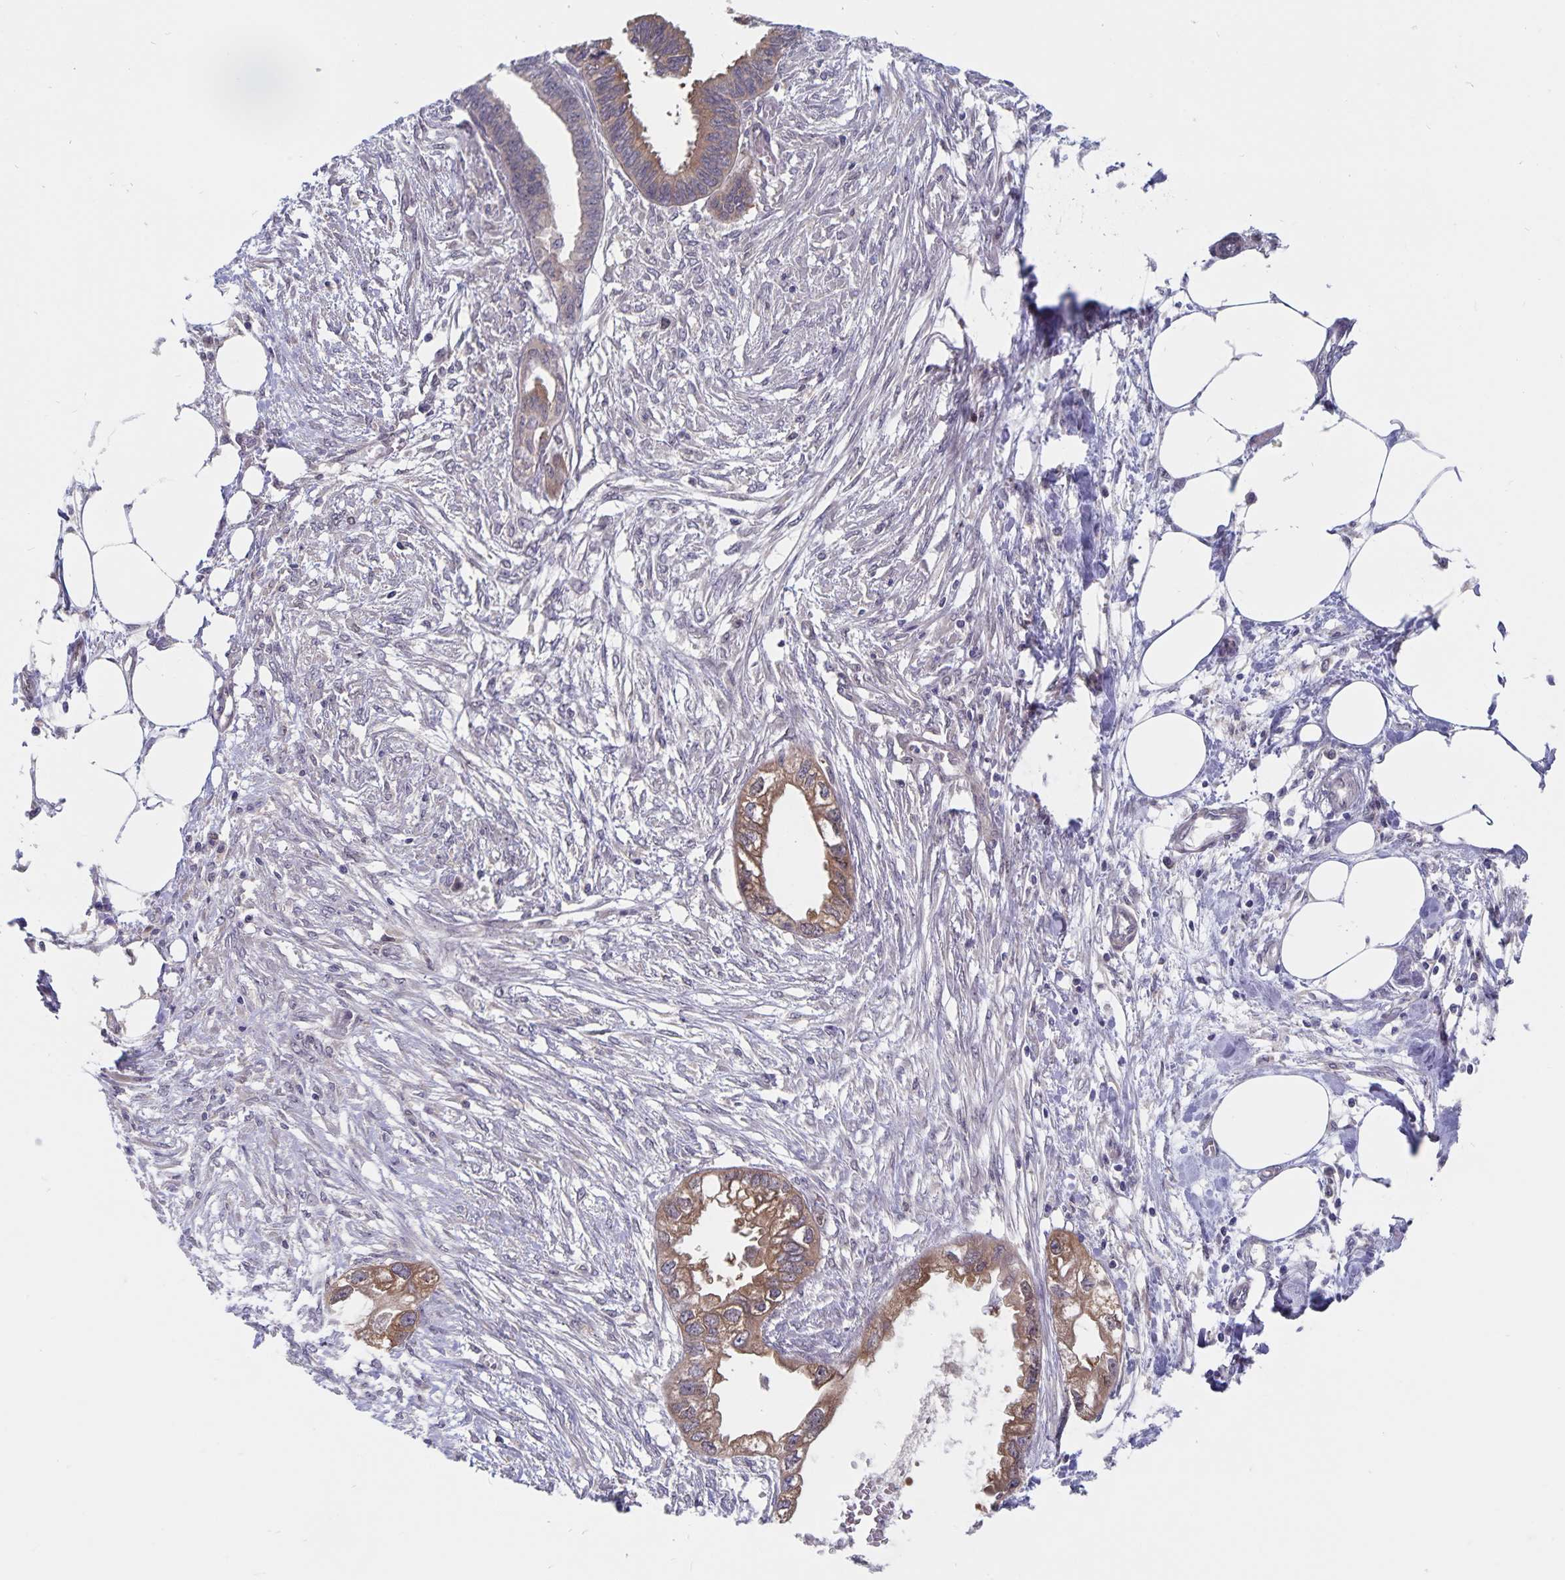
{"staining": {"intensity": "moderate", "quantity": "25%-75%", "location": "cytoplasmic/membranous"}, "tissue": "endometrial cancer", "cell_type": "Tumor cells", "image_type": "cancer", "snomed": [{"axis": "morphology", "description": "Adenocarcinoma, NOS"}, {"axis": "morphology", "description": "Adenocarcinoma, metastatic, NOS"}, {"axis": "topography", "description": "Adipose tissue"}, {"axis": "topography", "description": "Endometrium"}], "caption": "Protein staining by immunohistochemistry (IHC) reveals moderate cytoplasmic/membranous expression in approximately 25%-75% of tumor cells in endometrial cancer (metastatic adenocarcinoma).", "gene": "BAG6", "patient": {"sex": "female", "age": 67}}